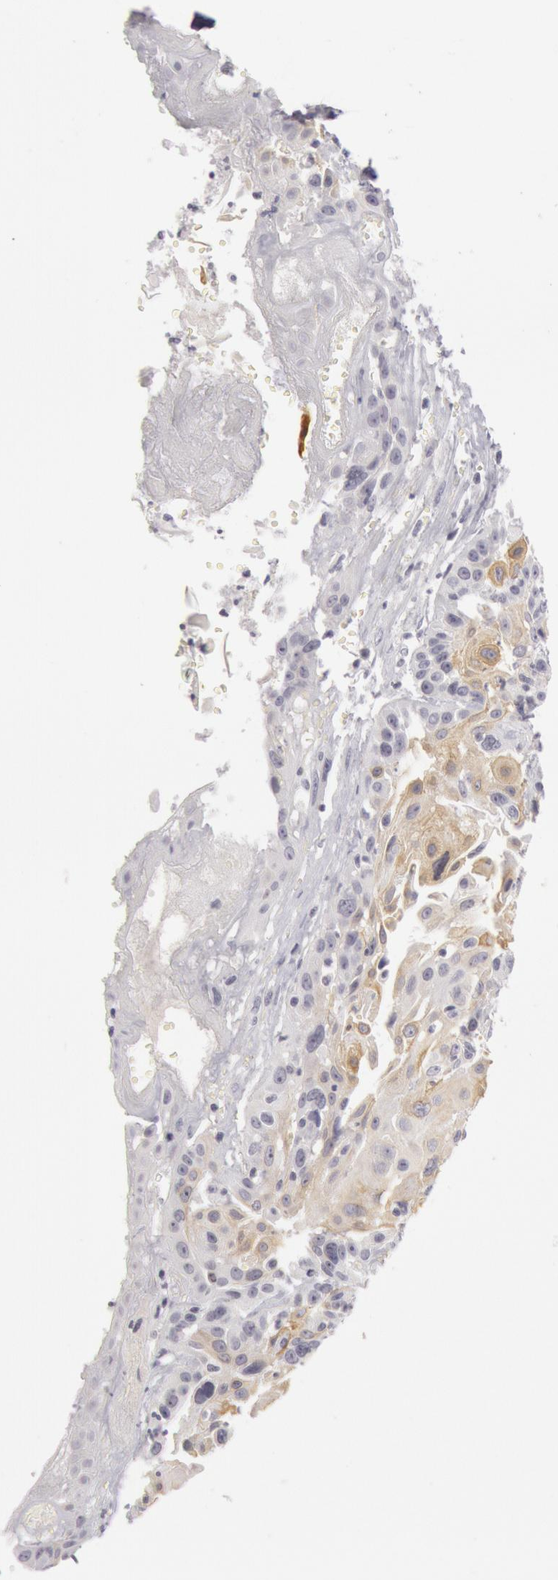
{"staining": {"intensity": "moderate", "quantity": "<25%", "location": "cytoplasmic/membranous"}, "tissue": "cervical cancer", "cell_type": "Tumor cells", "image_type": "cancer", "snomed": [{"axis": "morphology", "description": "Squamous cell carcinoma, NOS"}, {"axis": "topography", "description": "Cervix"}], "caption": "DAB immunohistochemical staining of human squamous cell carcinoma (cervical) shows moderate cytoplasmic/membranous protein expression in about <25% of tumor cells.", "gene": "KRT16", "patient": {"sex": "female", "age": 57}}